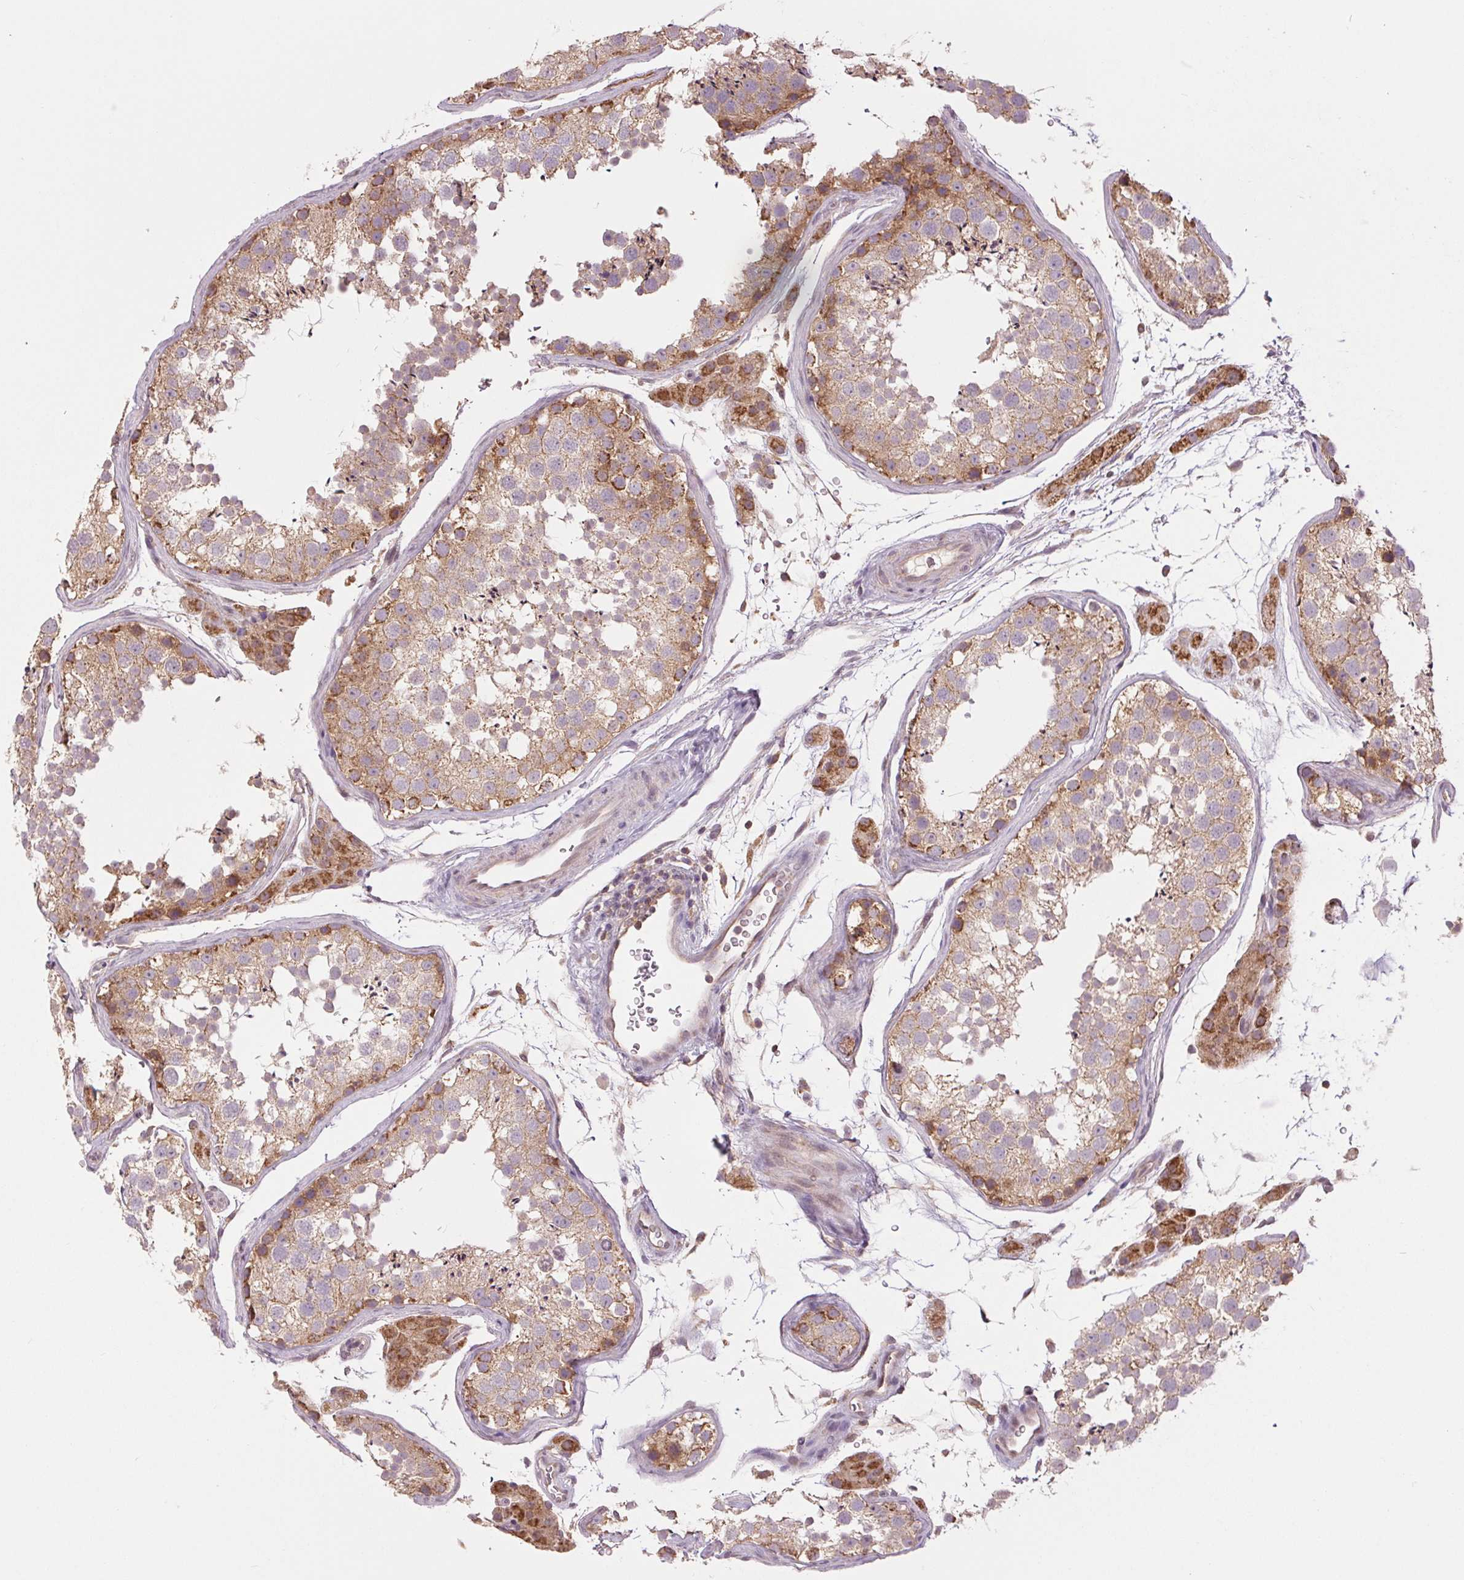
{"staining": {"intensity": "weak", "quantity": ">75%", "location": "cytoplasmic/membranous"}, "tissue": "testis", "cell_type": "Cells in seminiferous ducts", "image_type": "normal", "snomed": [{"axis": "morphology", "description": "Normal tissue, NOS"}, {"axis": "topography", "description": "Testis"}], "caption": "DAB (3,3'-diaminobenzidine) immunohistochemical staining of unremarkable testis reveals weak cytoplasmic/membranous protein expression in about >75% of cells in seminiferous ducts. The protein is stained brown, and the nuclei are stained in blue (DAB IHC with brightfield microscopy, high magnification).", "gene": "MAP3K5", "patient": {"sex": "male", "age": 41}}